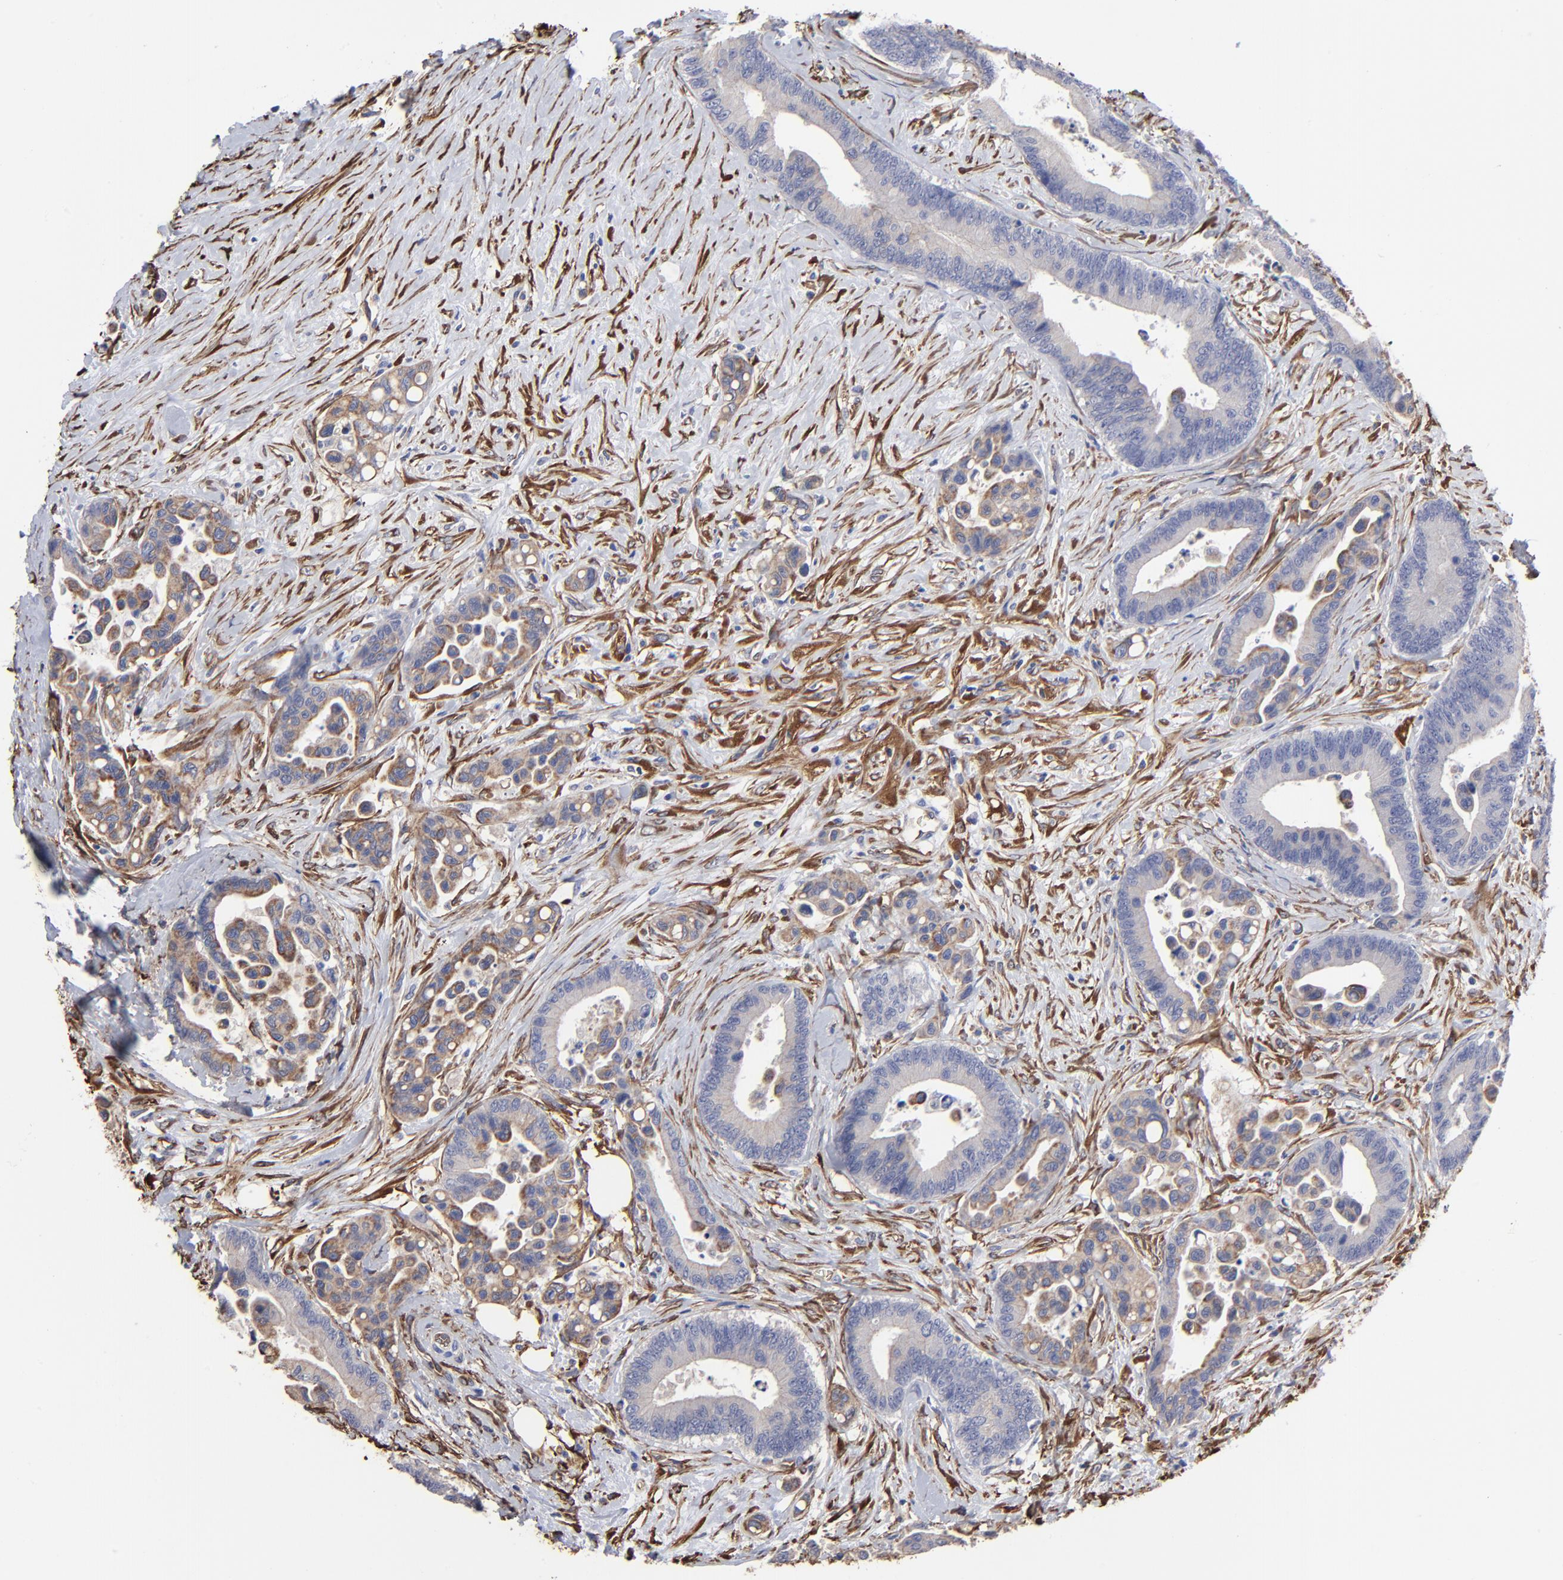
{"staining": {"intensity": "negative", "quantity": "none", "location": "none"}, "tissue": "colorectal cancer", "cell_type": "Tumor cells", "image_type": "cancer", "snomed": [{"axis": "morphology", "description": "Adenocarcinoma, NOS"}, {"axis": "topography", "description": "Colon"}], "caption": "Immunohistochemistry (IHC) photomicrograph of colorectal cancer (adenocarcinoma) stained for a protein (brown), which exhibits no positivity in tumor cells.", "gene": "CILP", "patient": {"sex": "male", "age": 82}}